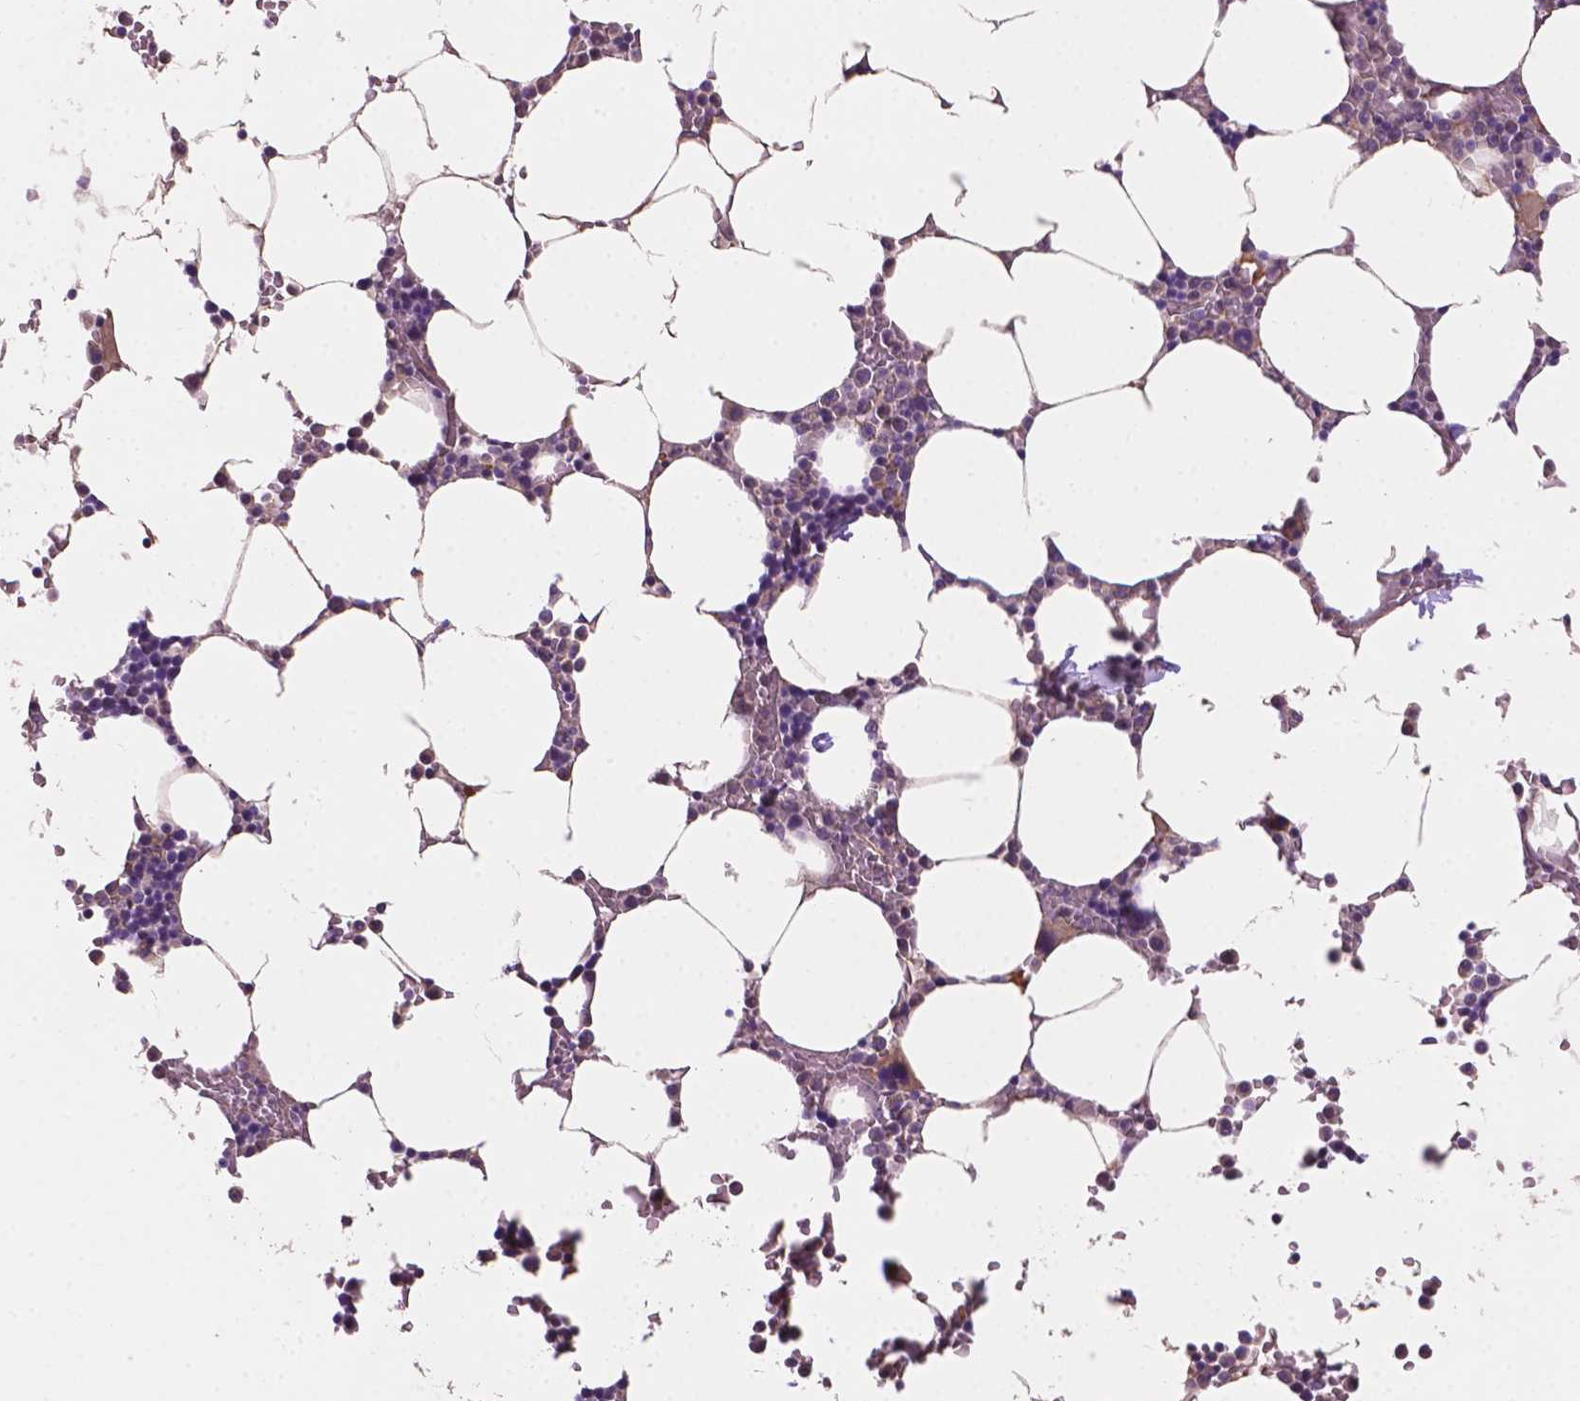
{"staining": {"intensity": "negative", "quantity": "none", "location": "none"}, "tissue": "bone marrow", "cell_type": "Hematopoietic cells", "image_type": "normal", "snomed": [{"axis": "morphology", "description": "Normal tissue, NOS"}, {"axis": "topography", "description": "Bone marrow"}], "caption": "DAB immunohistochemical staining of unremarkable human bone marrow reveals no significant expression in hematopoietic cells.", "gene": "AMMECR1L", "patient": {"sex": "female", "age": 52}}